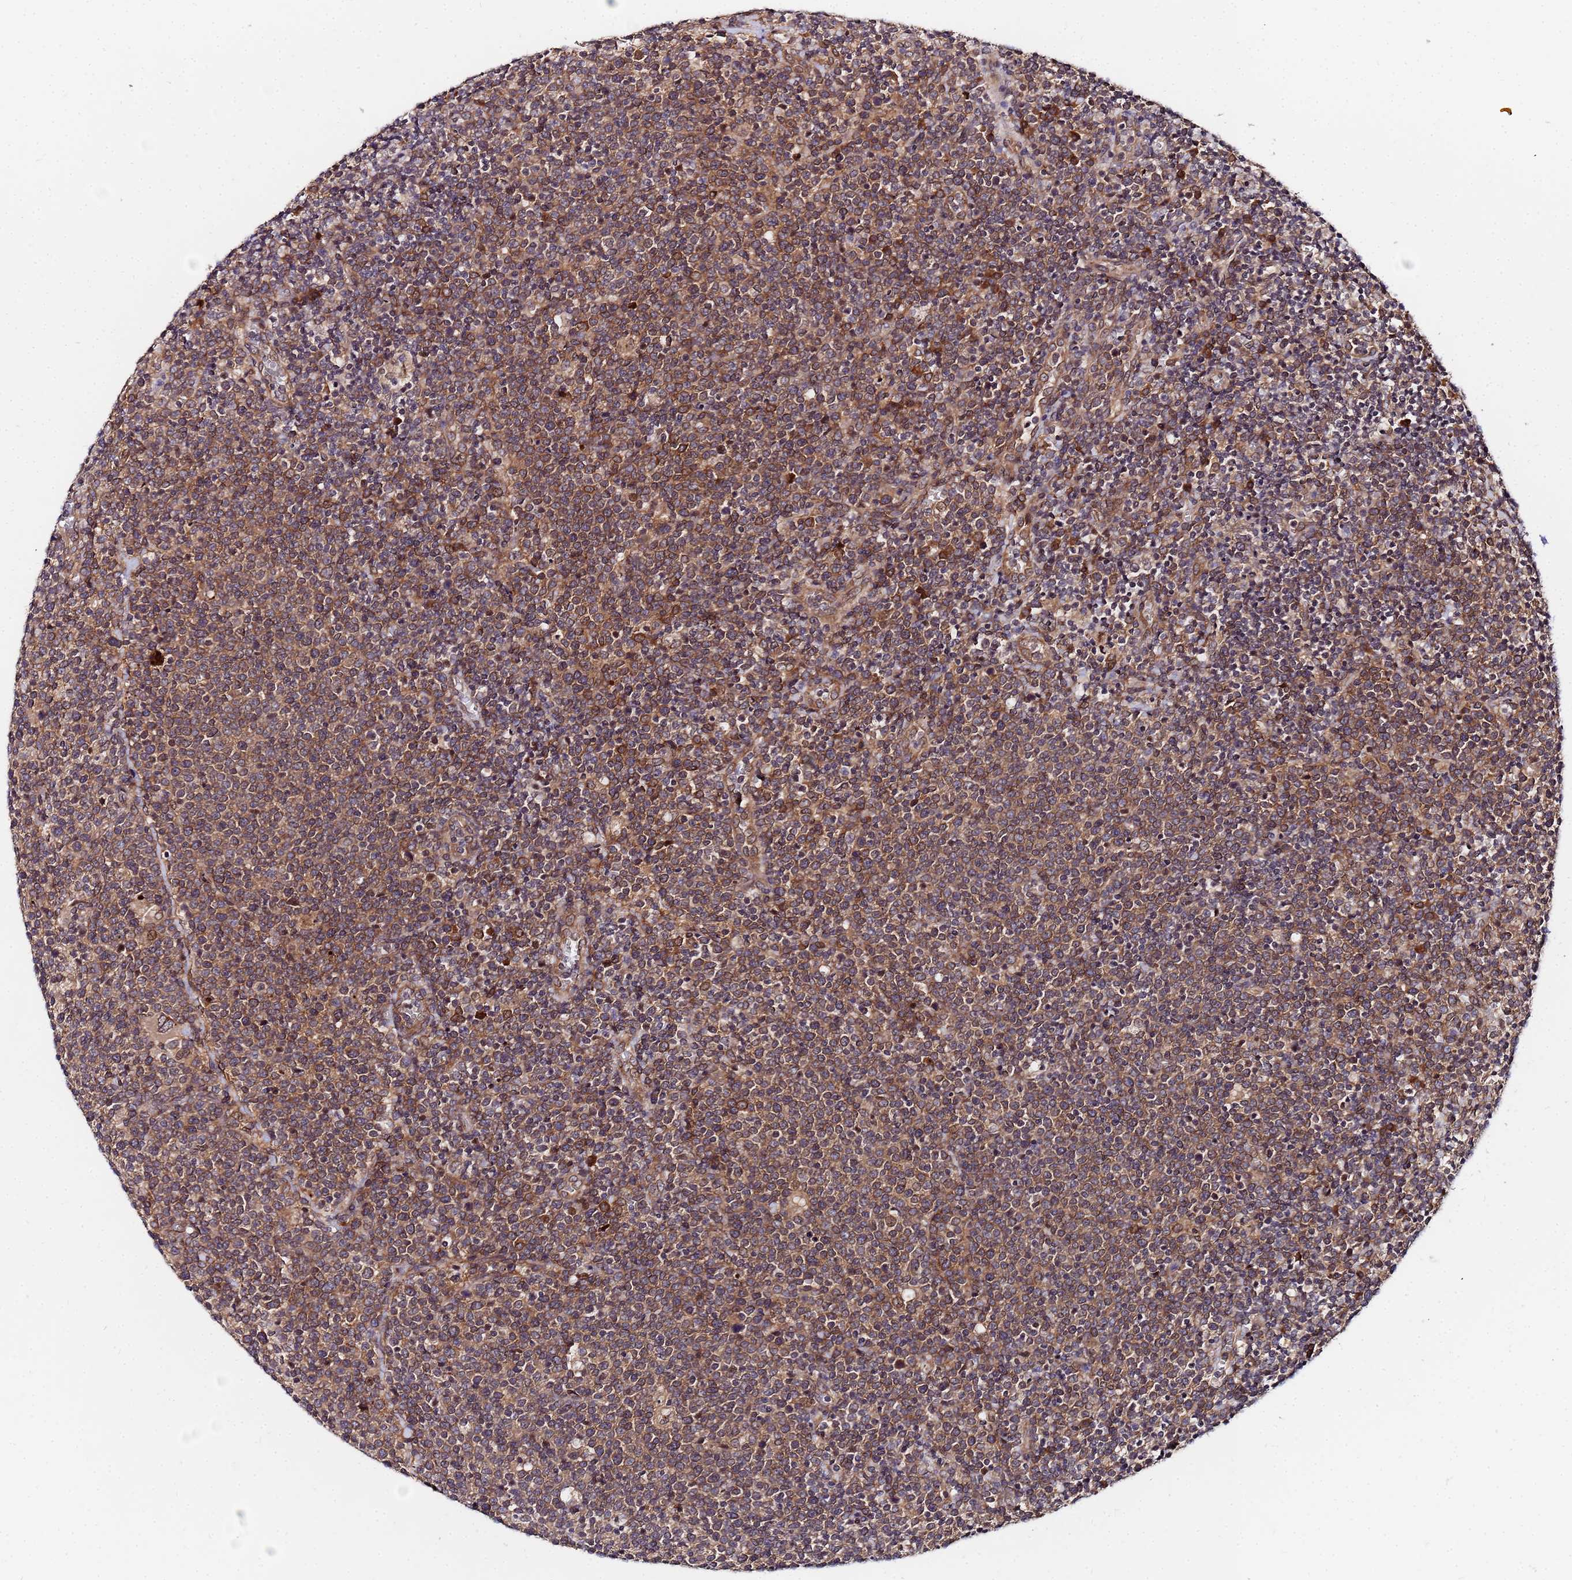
{"staining": {"intensity": "moderate", "quantity": ">75%", "location": "cytoplasmic/membranous"}, "tissue": "lymphoma", "cell_type": "Tumor cells", "image_type": "cancer", "snomed": [{"axis": "morphology", "description": "Malignant lymphoma, non-Hodgkin's type, High grade"}, {"axis": "topography", "description": "Lymph node"}], "caption": "A brown stain shows moderate cytoplasmic/membranous staining of a protein in lymphoma tumor cells.", "gene": "UNC93B1", "patient": {"sex": "male", "age": 61}}